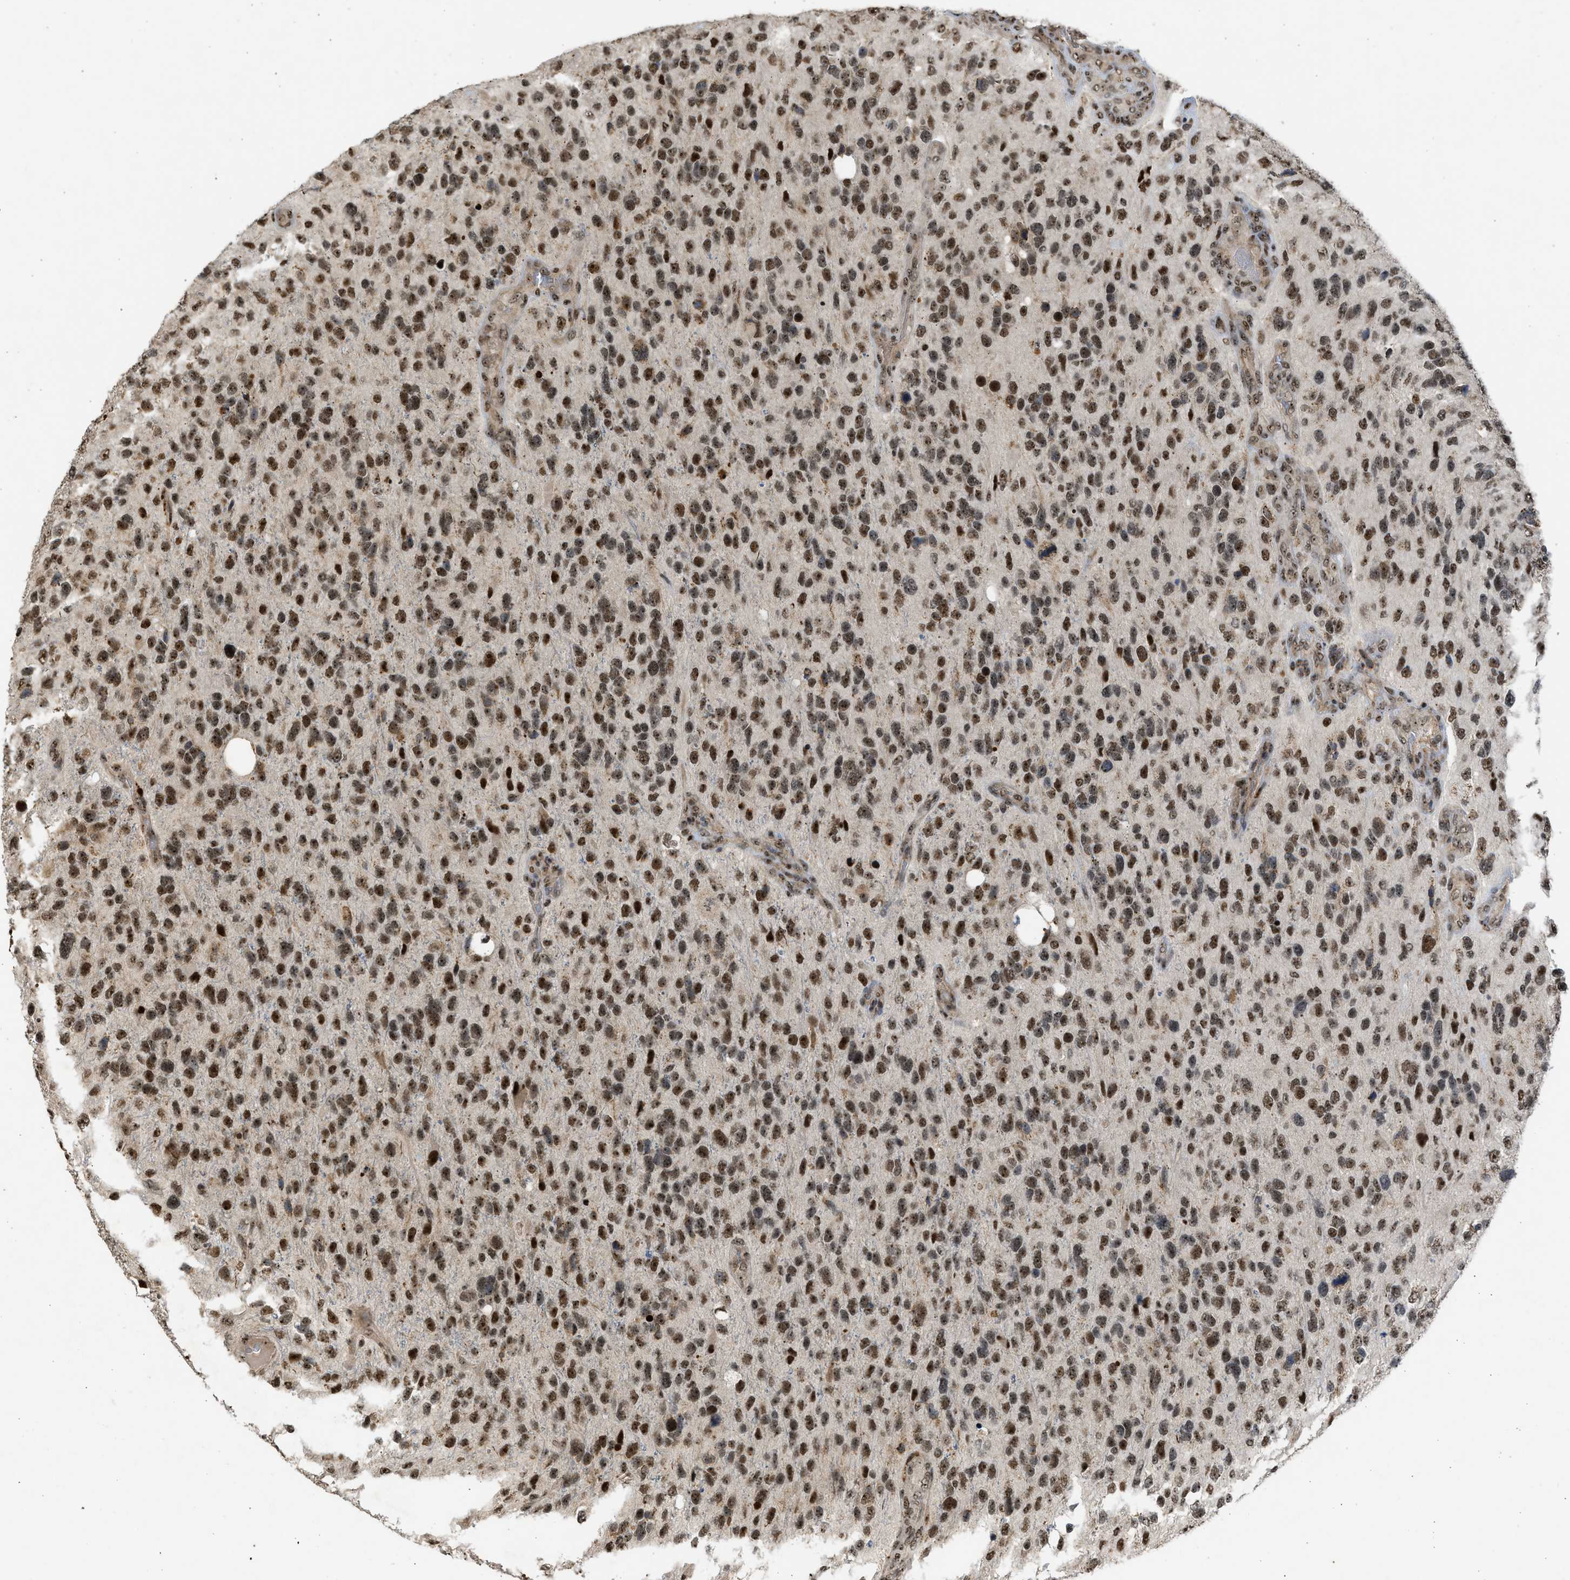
{"staining": {"intensity": "moderate", "quantity": ">75%", "location": "nuclear"}, "tissue": "glioma", "cell_type": "Tumor cells", "image_type": "cancer", "snomed": [{"axis": "morphology", "description": "Glioma, malignant, High grade"}, {"axis": "topography", "description": "Brain"}], "caption": "An immunohistochemistry histopathology image of tumor tissue is shown. Protein staining in brown labels moderate nuclear positivity in malignant glioma (high-grade) within tumor cells.", "gene": "TFDP2", "patient": {"sex": "female", "age": 58}}